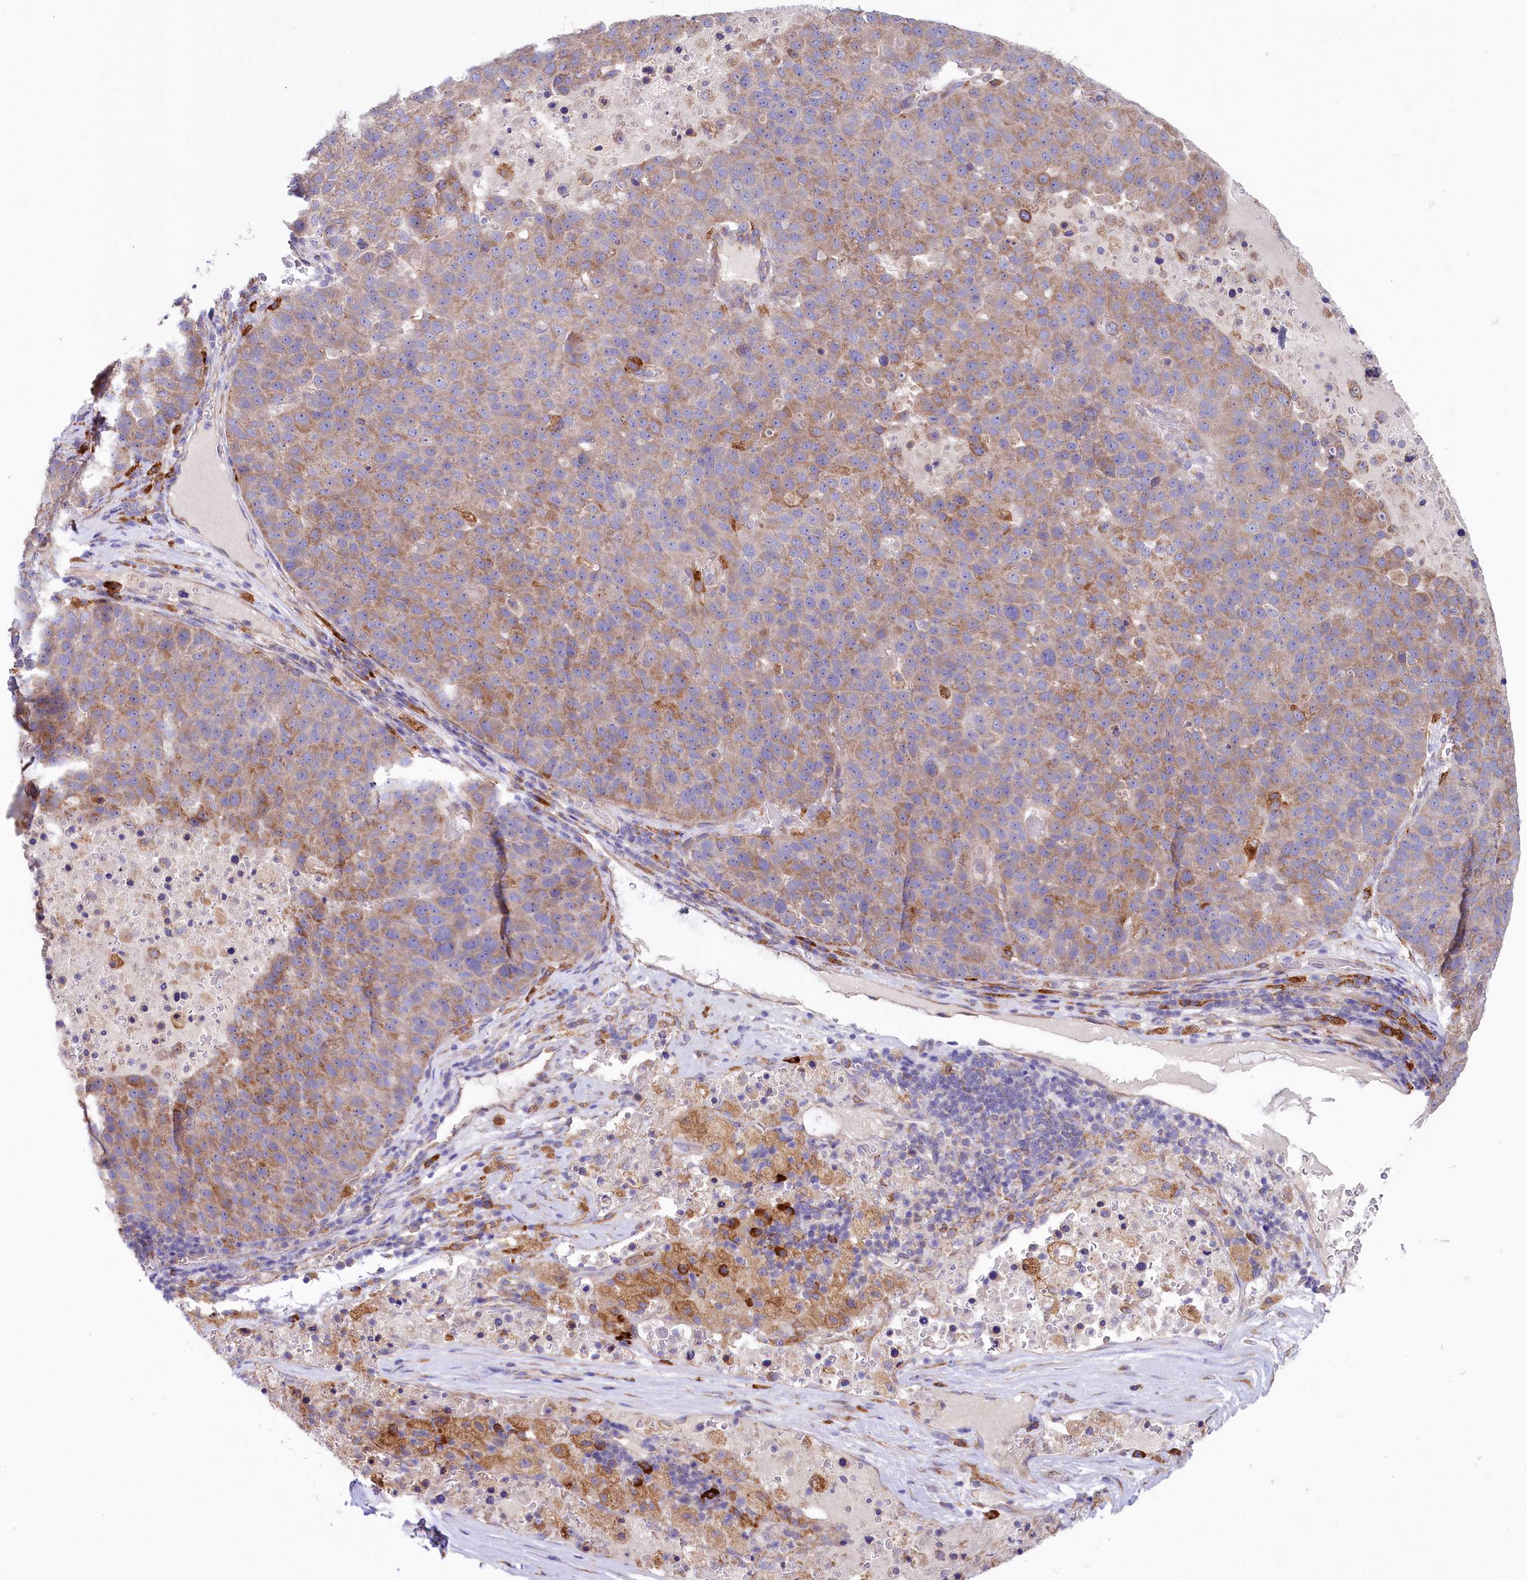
{"staining": {"intensity": "moderate", "quantity": ">75%", "location": "cytoplasmic/membranous"}, "tissue": "pancreatic cancer", "cell_type": "Tumor cells", "image_type": "cancer", "snomed": [{"axis": "morphology", "description": "Adenocarcinoma, NOS"}, {"axis": "topography", "description": "Pancreas"}], "caption": "Protein analysis of pancreatic adenocarcinoma tissue demonstrates moderate cytoplasmic/membranous positivity in approximately >75% of tumor cells. (brown staining indicates protein expression, while blue staining denotes nuclei).", "gene": "CHID1", "patient": {"sex": "female", "age": 61}}